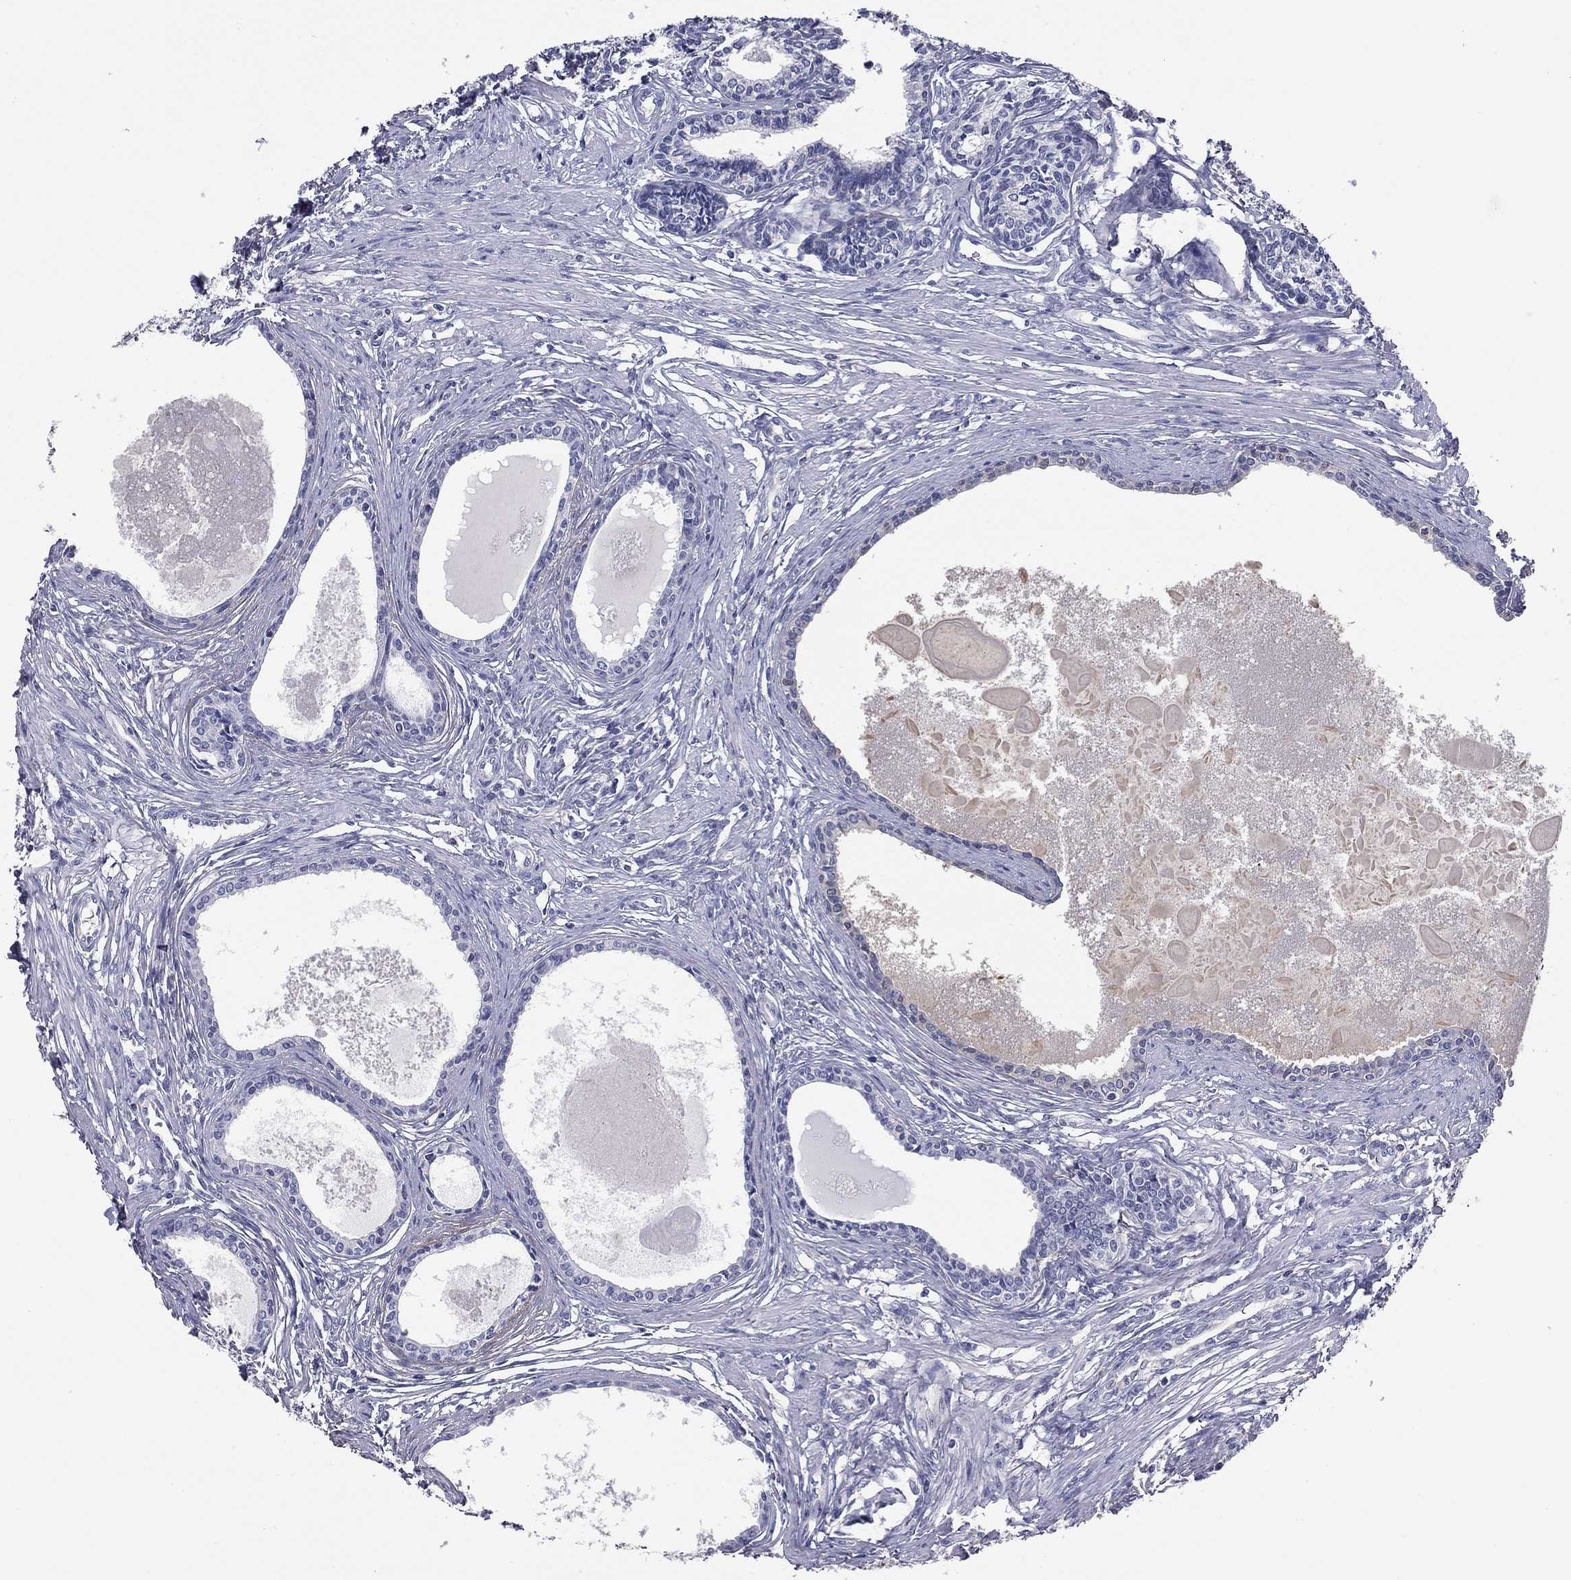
{"staining": {"intensity": "negative", "quantity": "none", "location": "none"}, "tissue": "prostate", "cell_type": "Glandular cells", "image_type": "normal", "snomed": [{"axis": "morphology", "description": "Normal tissue, NOS"}, {"axis": "topography", "description": "Prostate"}], "caption": "A high-resolution micrograph shows IHC staining of normal prostate, which exhibits no significant expression in glandular cells.", "gene": "REXO5", "patient": {"sex": "male", "age": 60}}